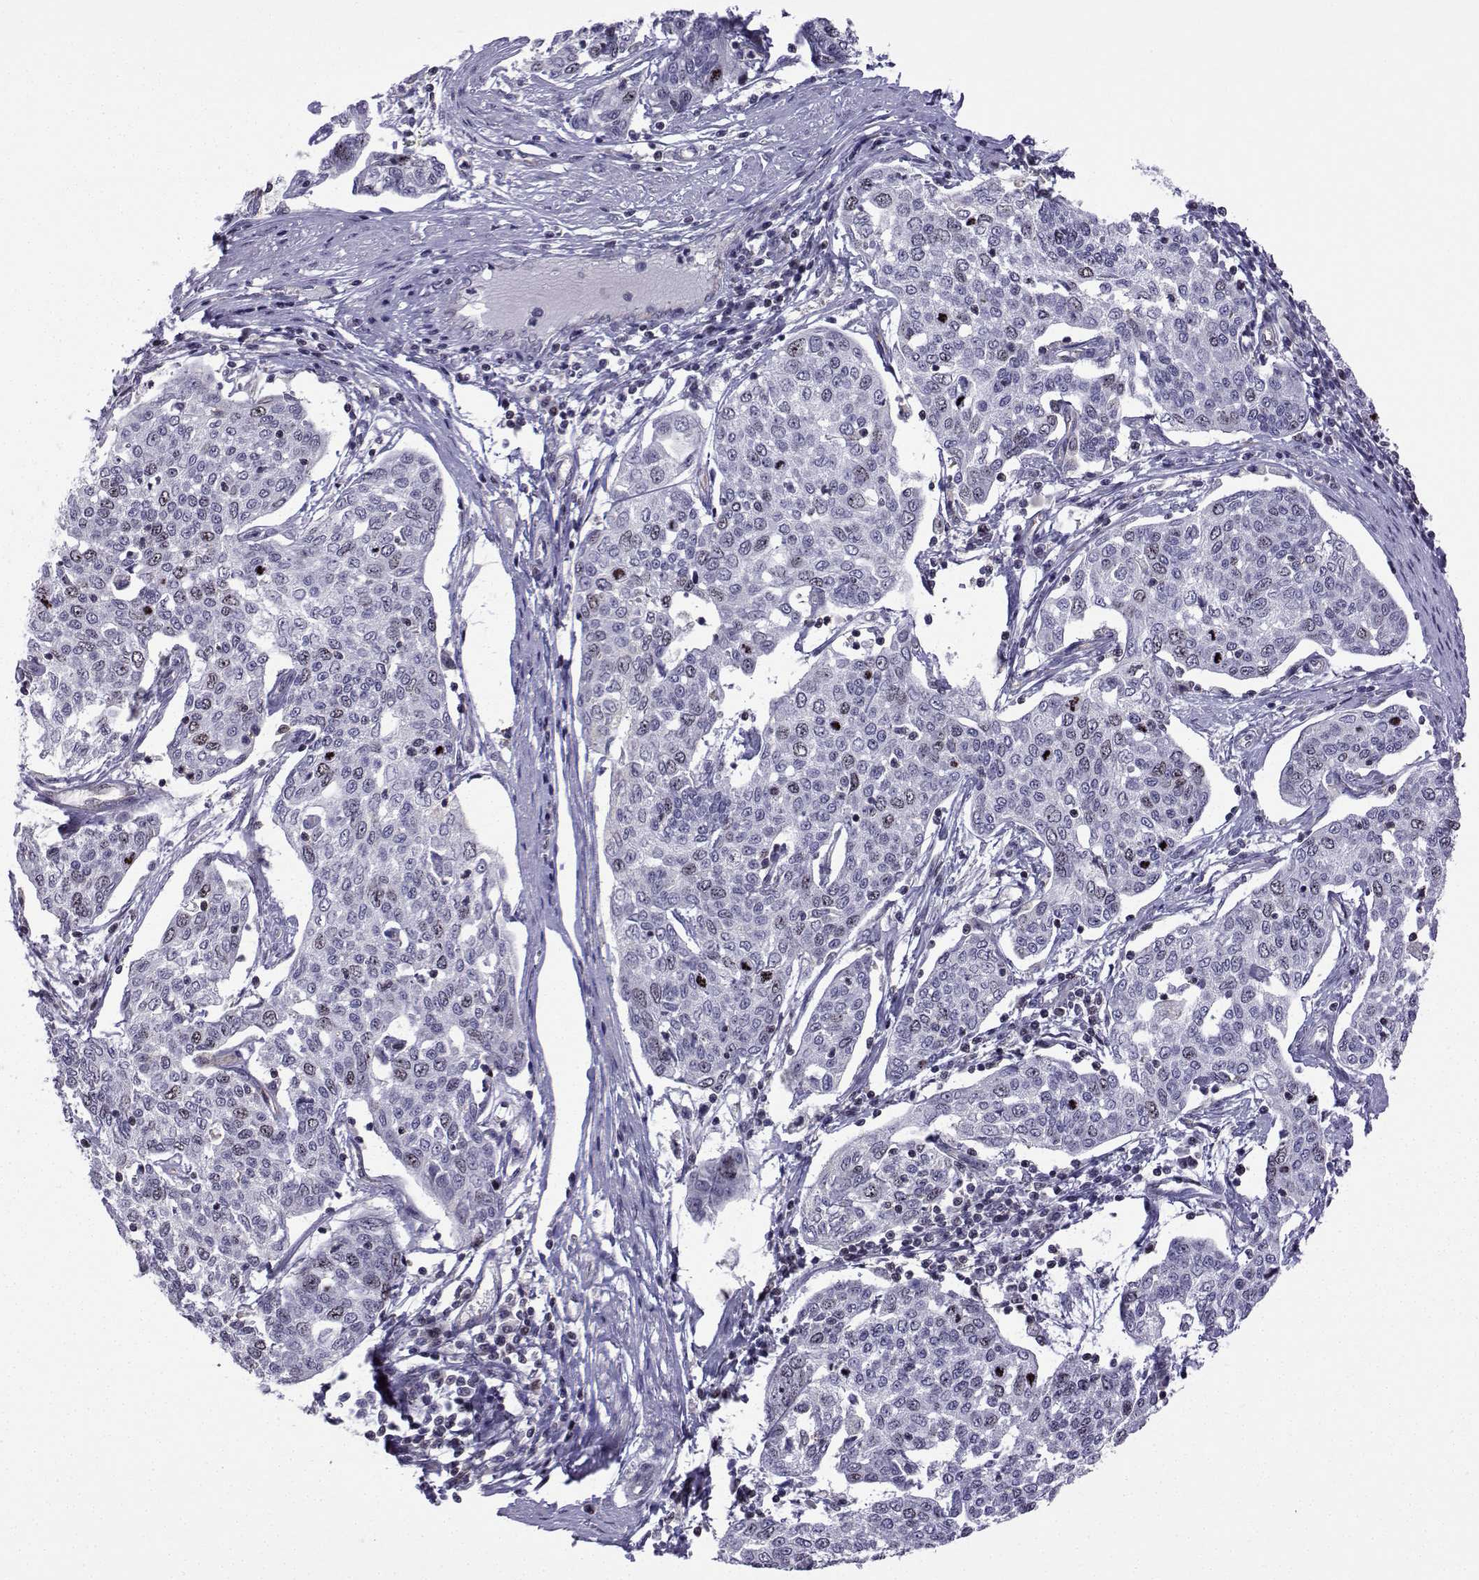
{"staining": {"intensity": "weak", "quantity": "<25%", "location": "nuclear"}, "tissue": "cervical cancer", "cell_type": "Tumor cells", "image_type": "cancer", "snomed": [{"axis": "morphology", "description": "Squamous cell carcinoma, NOS"}, {"axis": "topography", "description": "Cervix"}], "caption": "Cervical cancer stained for a protein using immunohistochemistry displays no positivity tumor cells.", "gene": "INCENP", "patient": {"sex": "female", "age": 34}}